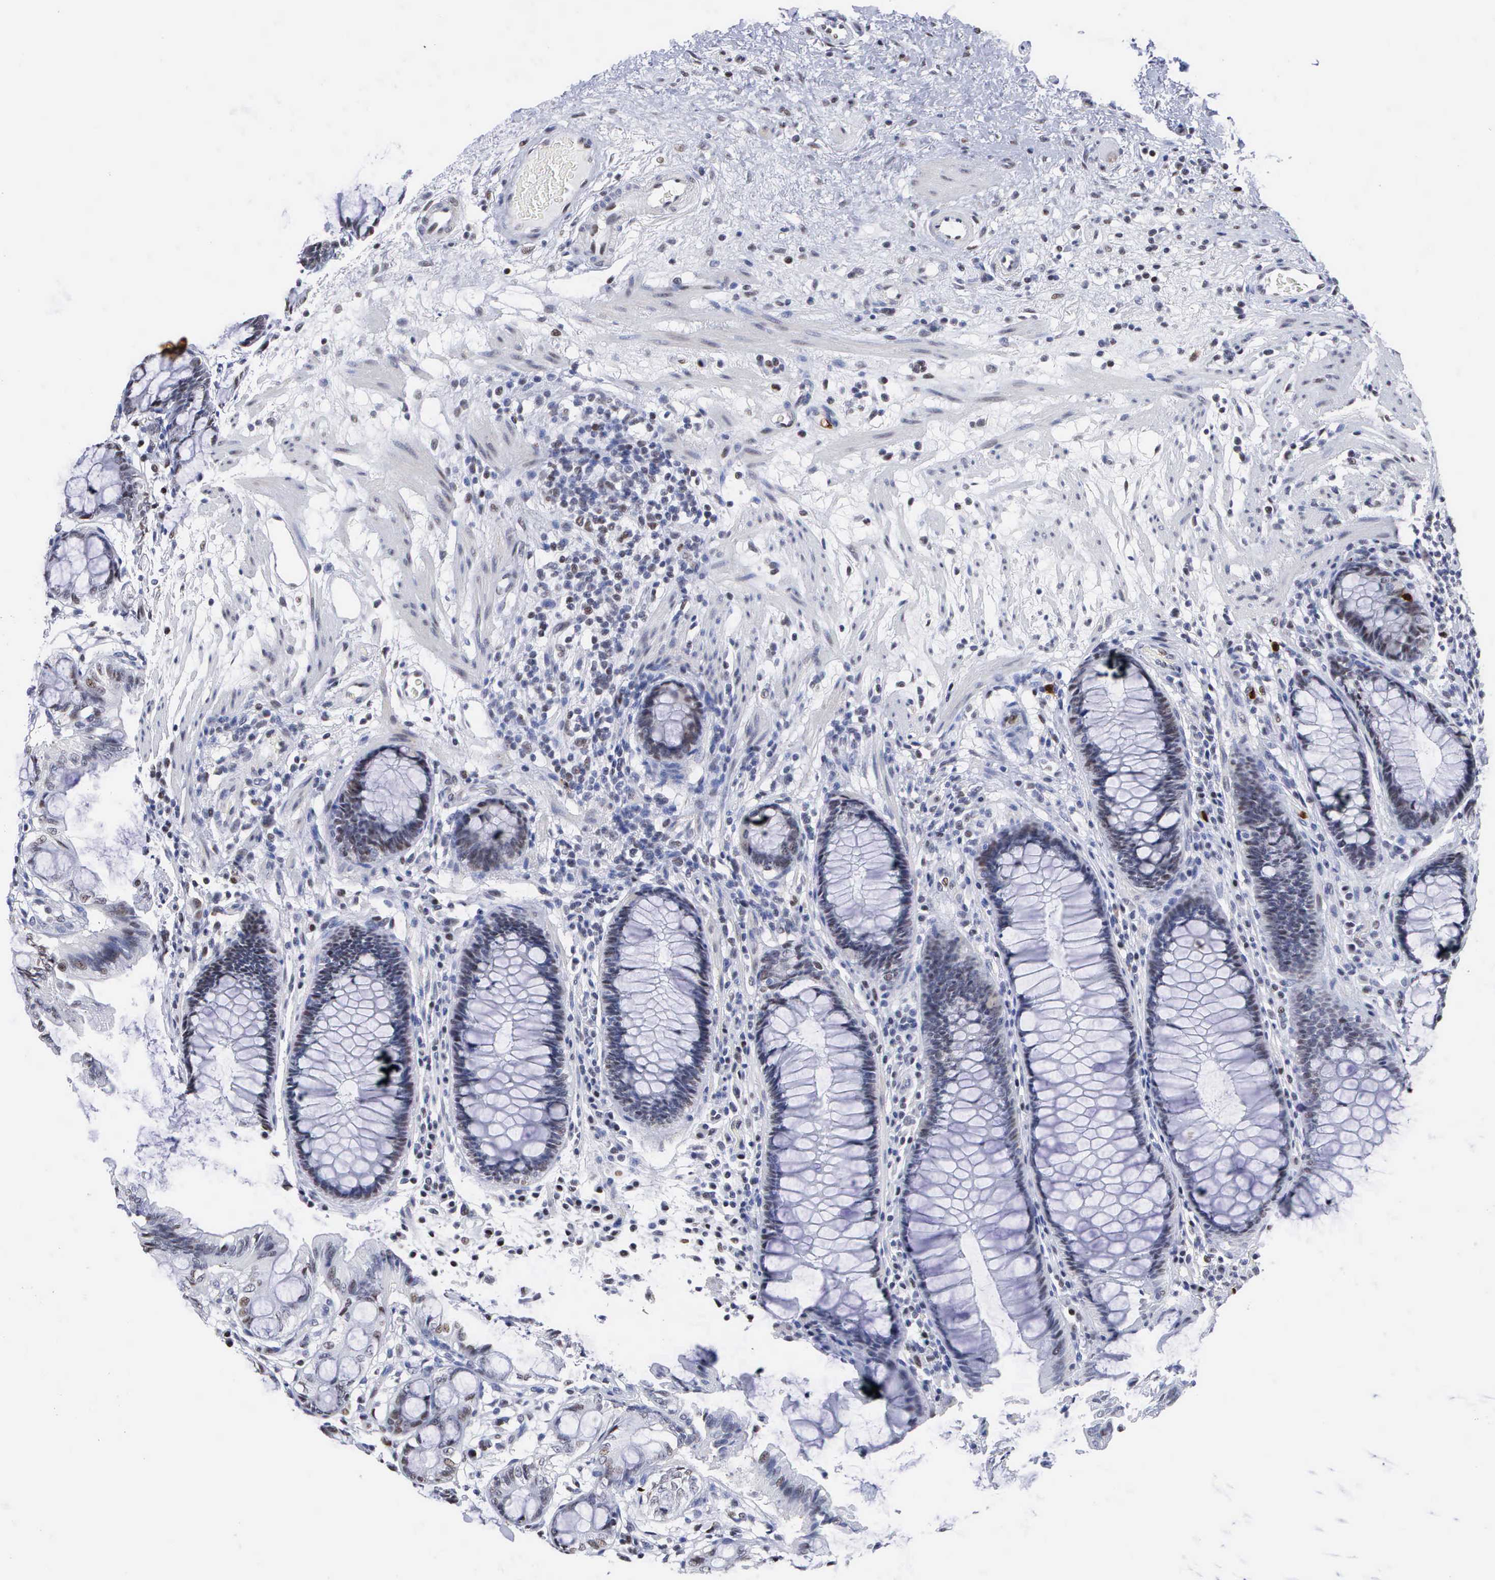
{"staining": {"intensity": "negative", "quantity": "none", "location": "none"}, "tissue": "rectum", "cell_type": "Glandular cells", "image_type": "normal", "snomed": [{"axis": "morphology", "description": "Normal tissue, NOS"}, {"axis": "topography", "description": "Rectum"}], "caption": "IHC of benign rectum shows no staining in glandular cells.", "gene": "SPIN3", "patient": {"sex": "male", "age": 77}}